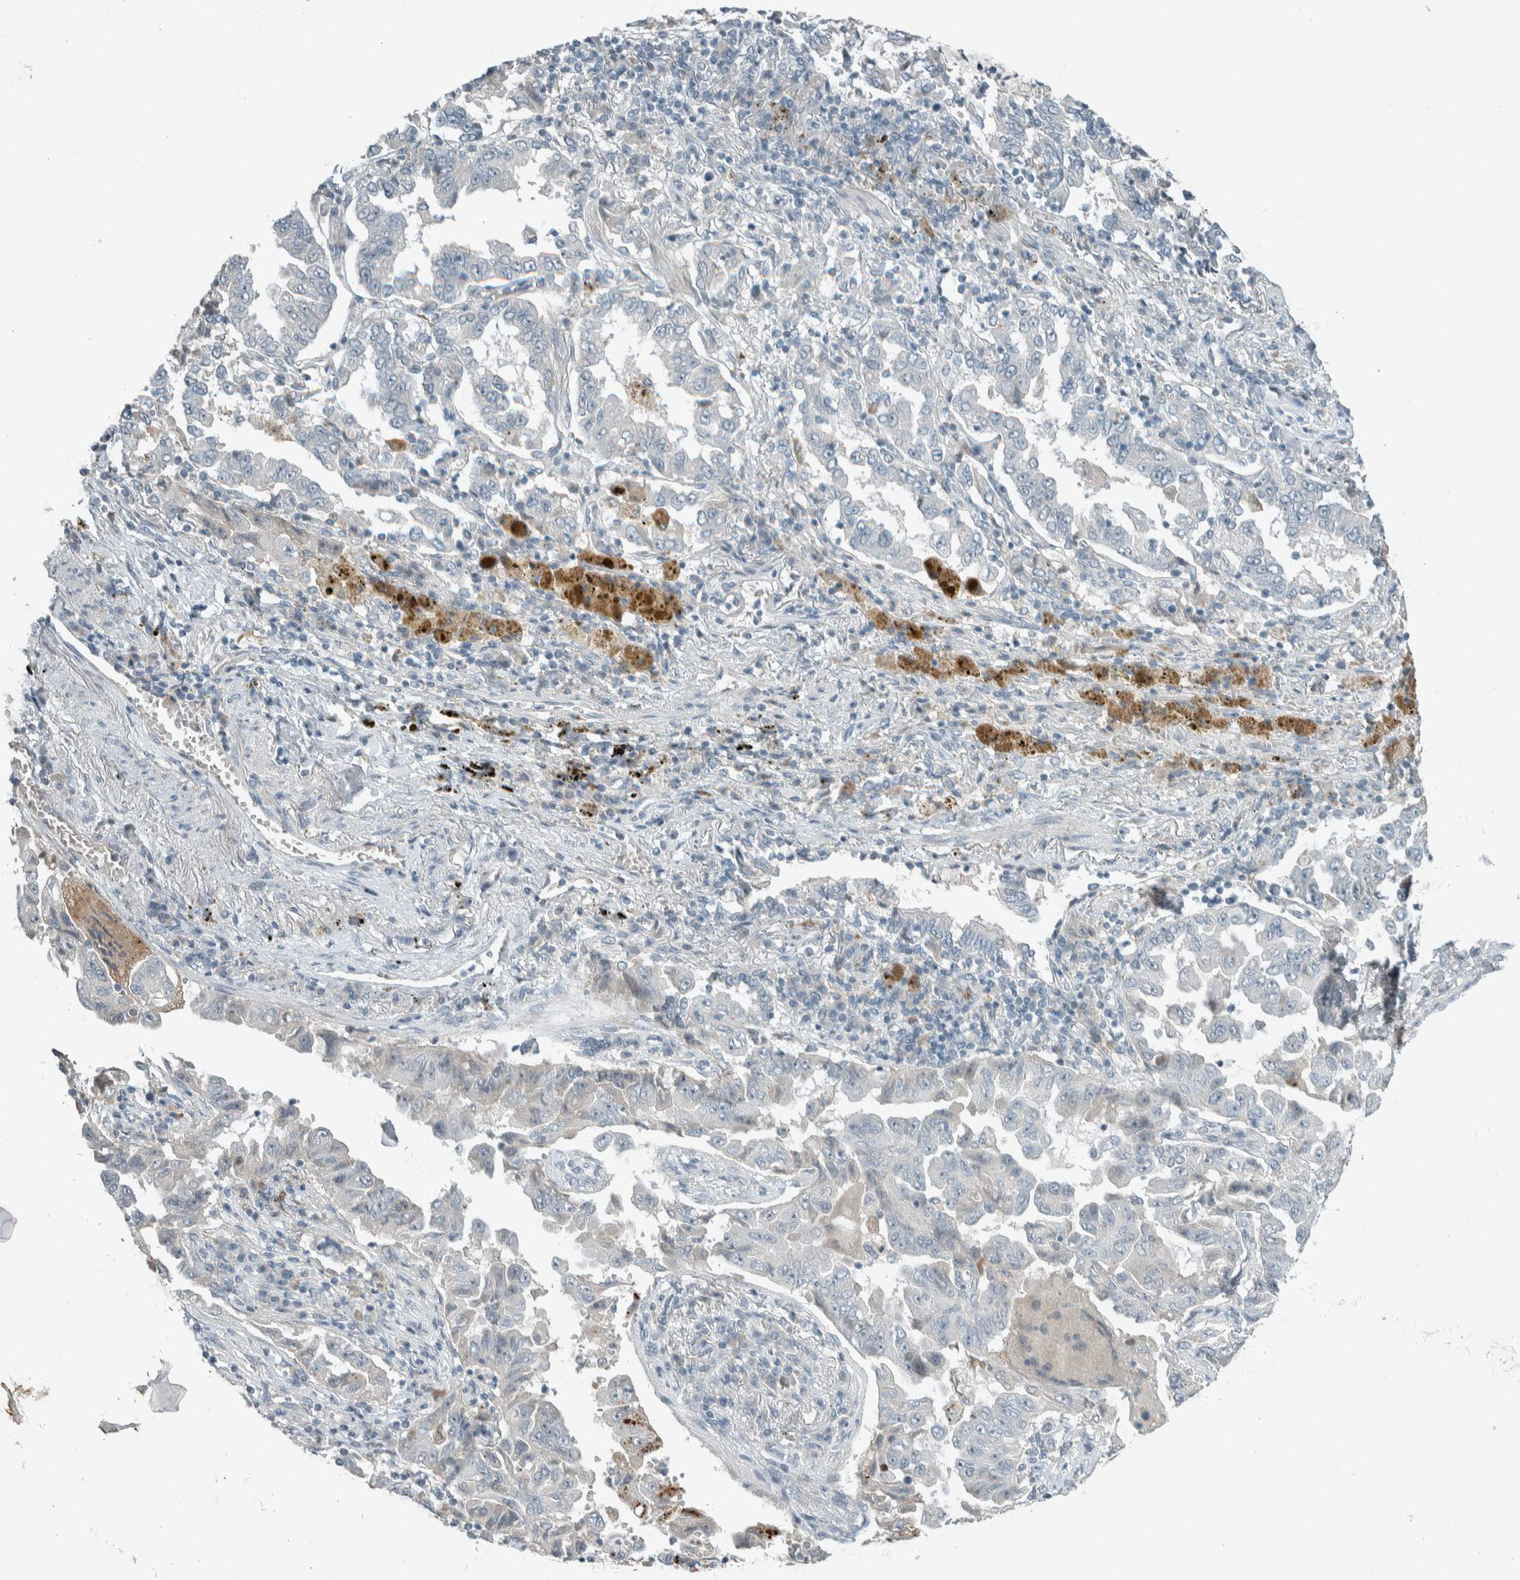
{"staining": {"intensity": "negative", "quantity": "none", "location": "none"}, "tissue": "lung cancer", "cell_type": "Tumor cells", "image_type": "cancer", "snomed": [{"axis": "morphology", "description": "Adenocarcinoma, NOS"}, {"axis": "topography", "description": "Lung"}], "caption": "An immunohistochemistry (IHC) micrograph of lung cancer (adenocarcinoma) is shown. There is no staining in tumor cells of lung cancer (adenocarcinoma).", "gene": "CERCAM", "patient": {"sex": "female", "age": 51}}